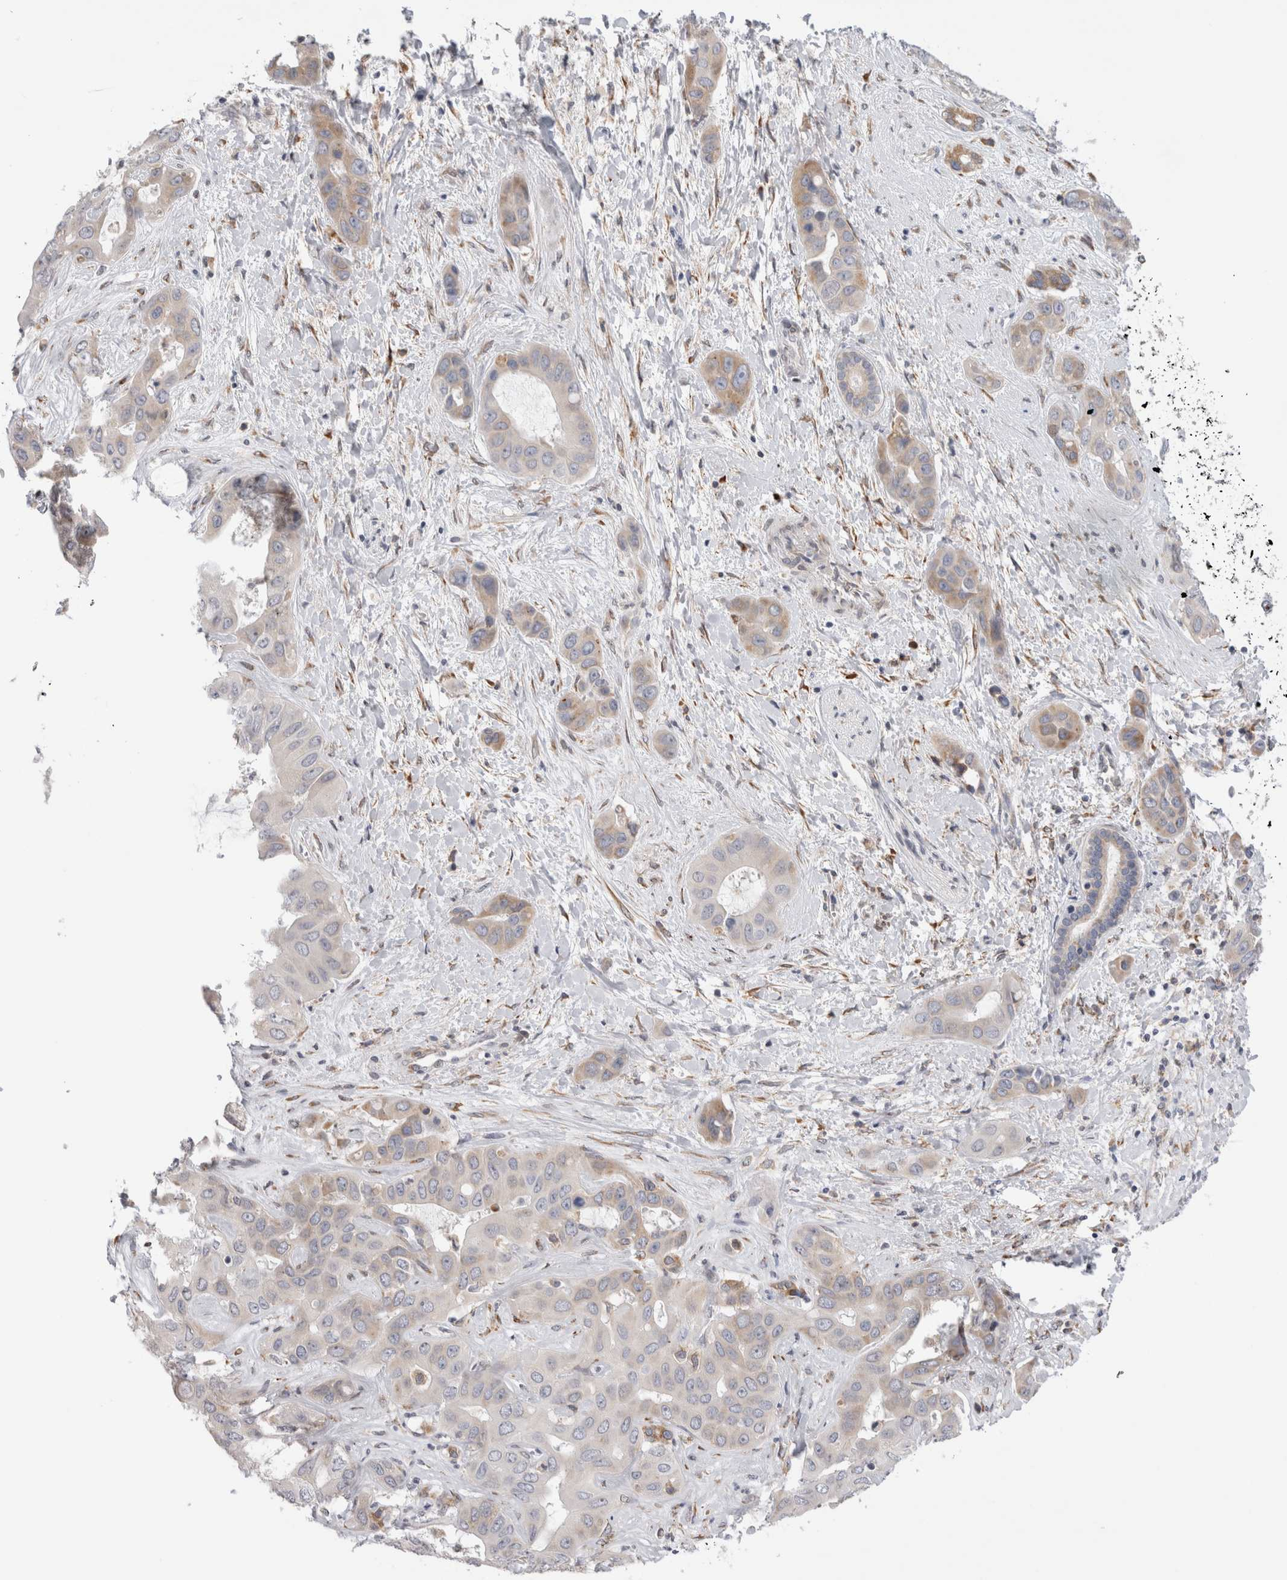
{"staining": {"intensity": "weak", "quantity": "<25%", "location": "cytoplasmic/membranous"}, "tissue": "liver cancer", "cell_type": "Tumor cells", "image_type": "cancer", "snomed": [{"axis": "morphology", "description": "Cholangiocarcinoma"}, {"axis": "topography", "description": "Liver"}], "caption": "A high-resolution photomicrograph shows immunohistochemistry staining of liver cancer, which shows no significant expression in tumor cells.", "gene": "VCPIP1", "patient": {"sex": "female", "age": 52}}